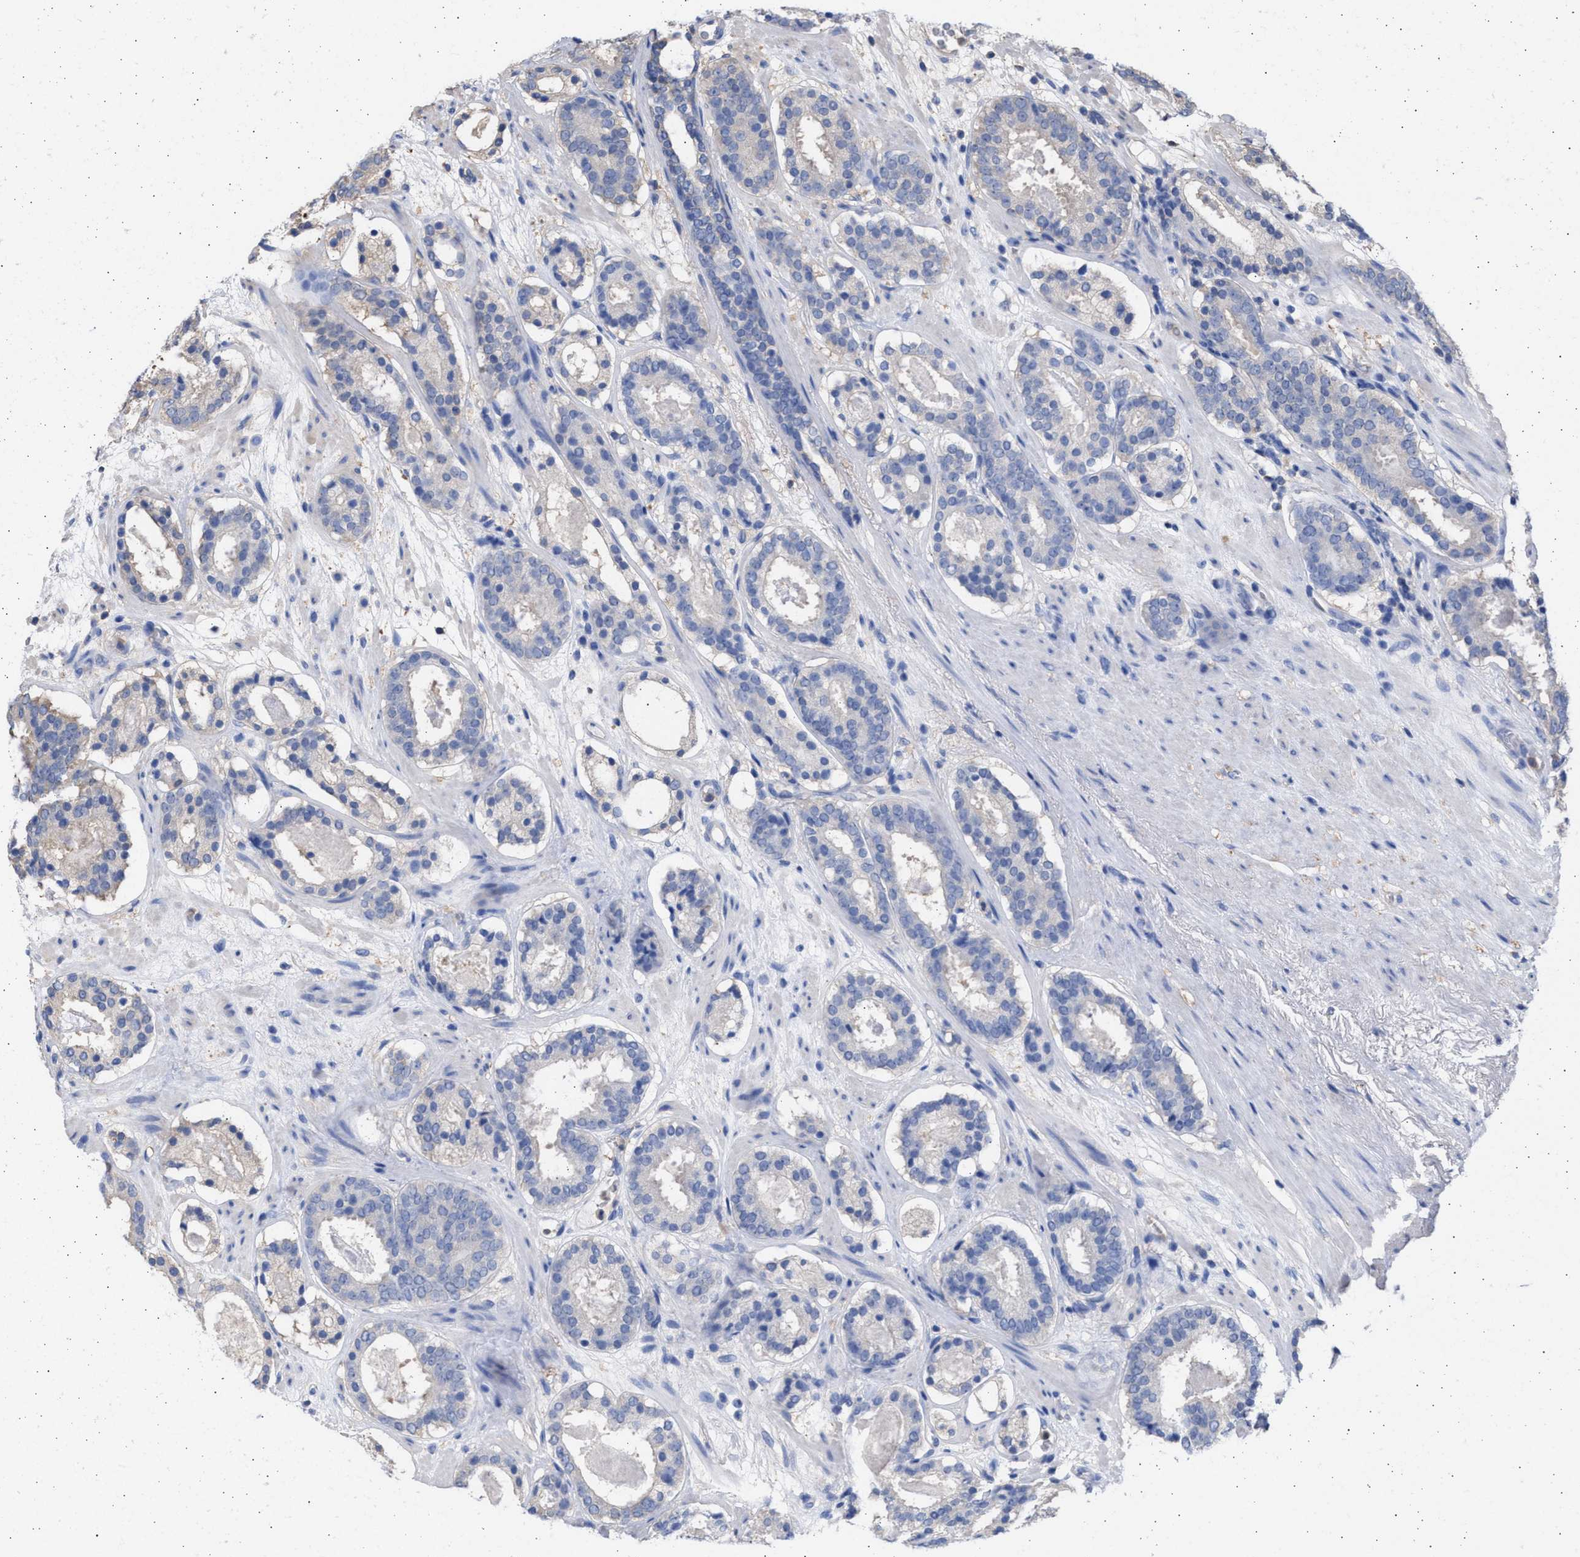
{"staining": {"intensity": "negative", "quantity": "none", "location": "none"}, "tissue": "prostate cancer", "cell_type": "Tumor cells", "image_type": "cancer", "snomed": [{"axis": "morphology", "description": "Adenocarcinoma, Low grade"}, {"axis": "topography", "description": "Prostate"}], "caption": "High power microscopy histopathology image of an immunohistochemistry photomicrograph of prostate adenocarcinoma (low-grade), revealing no significant positivity in tumor cells. Nuclei are stained in blue.", "gene": "ALDOC", "patient": {"sex": "male", "age": 69}}